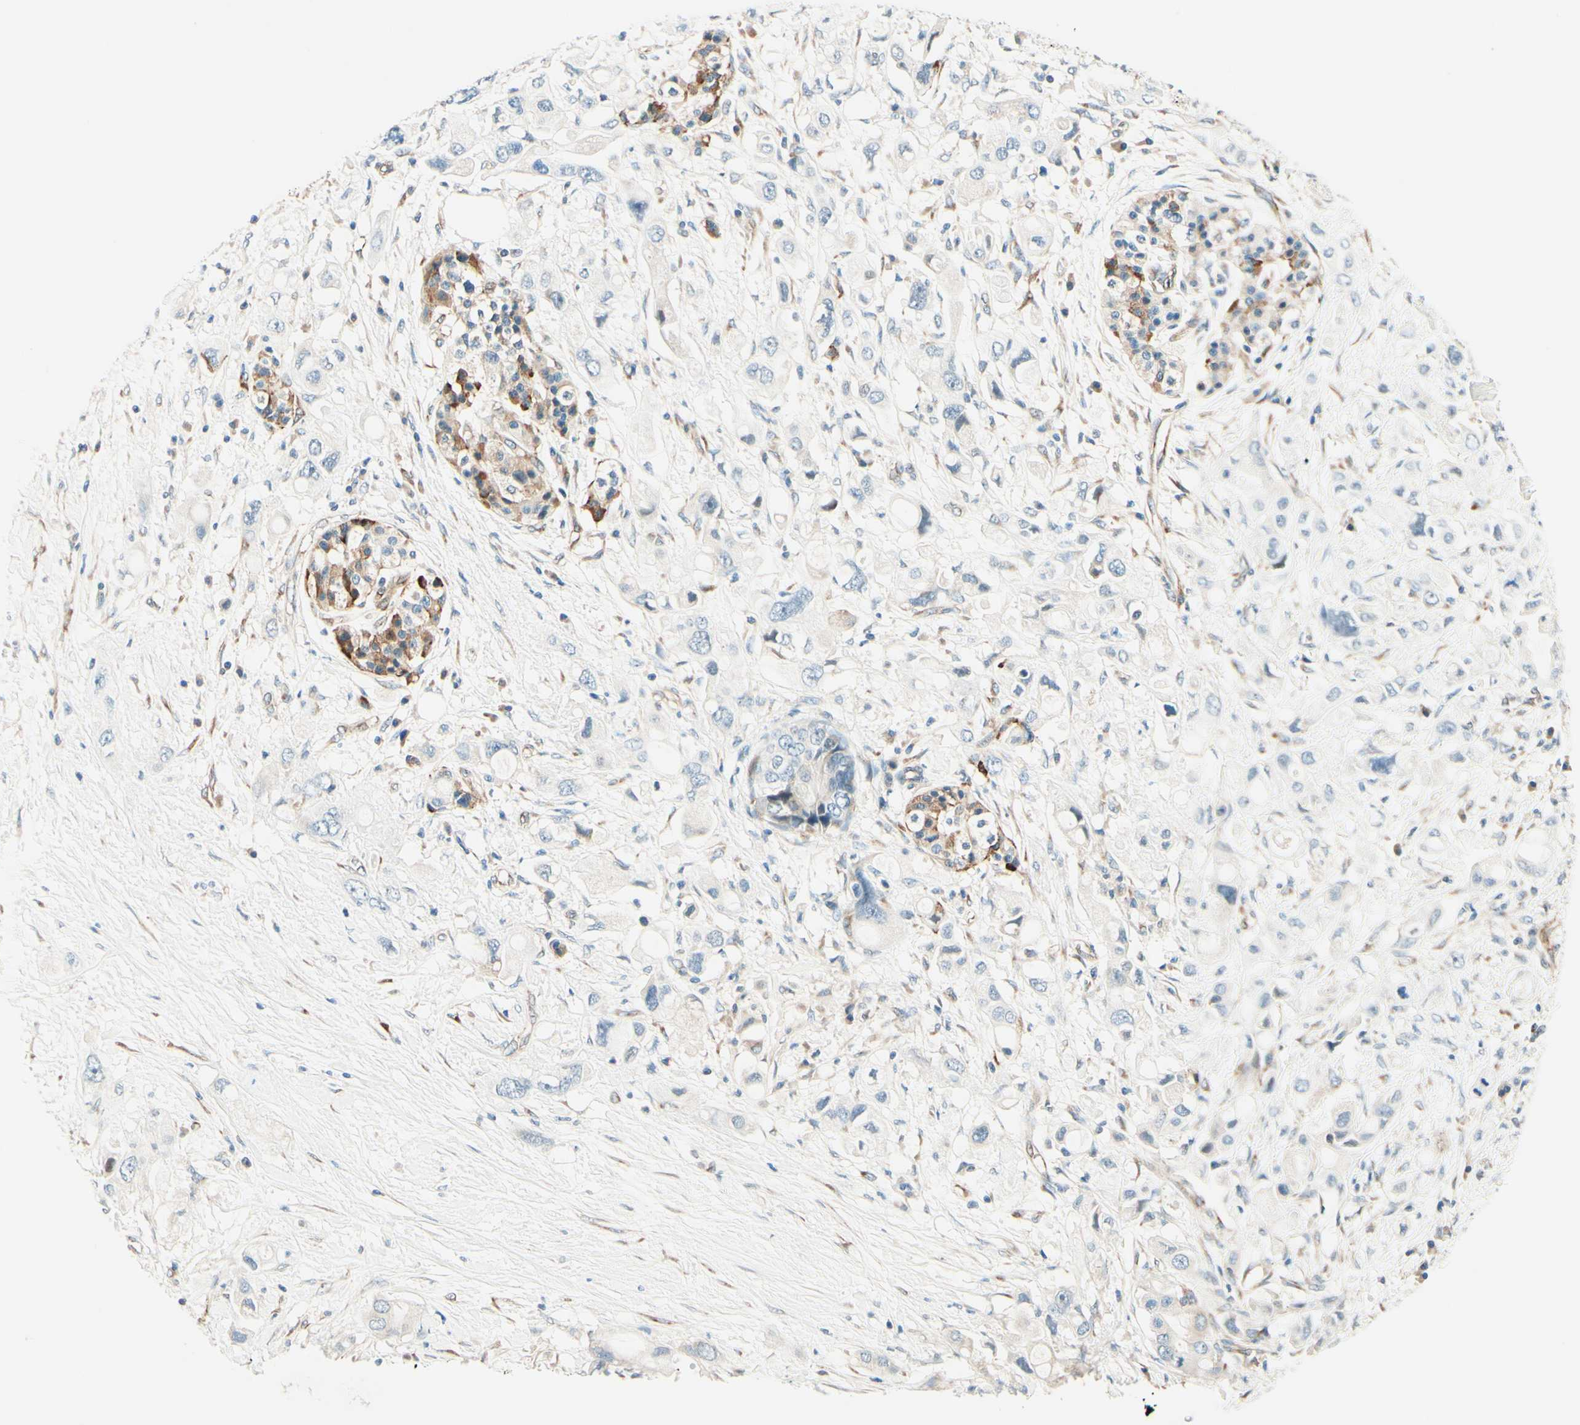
{"staining": {"intensity": "negative", "quantity": "none", "location": "none"}, "tissue": "pancreatic cancer", "cell_type": "Tumor cells", "image_type": "cancer", "snomed": [{"axis": "morphology", "description": "Adenocarcinoma, NOS"}, {"axis": "topography", "description": "Pancreas"}], "caption": "There is no significant positivity in tumor cells of adenocarcinoma (pancreatic).", "gene": "TAOK2", "patient": {"sex": "female", "age": 56}}